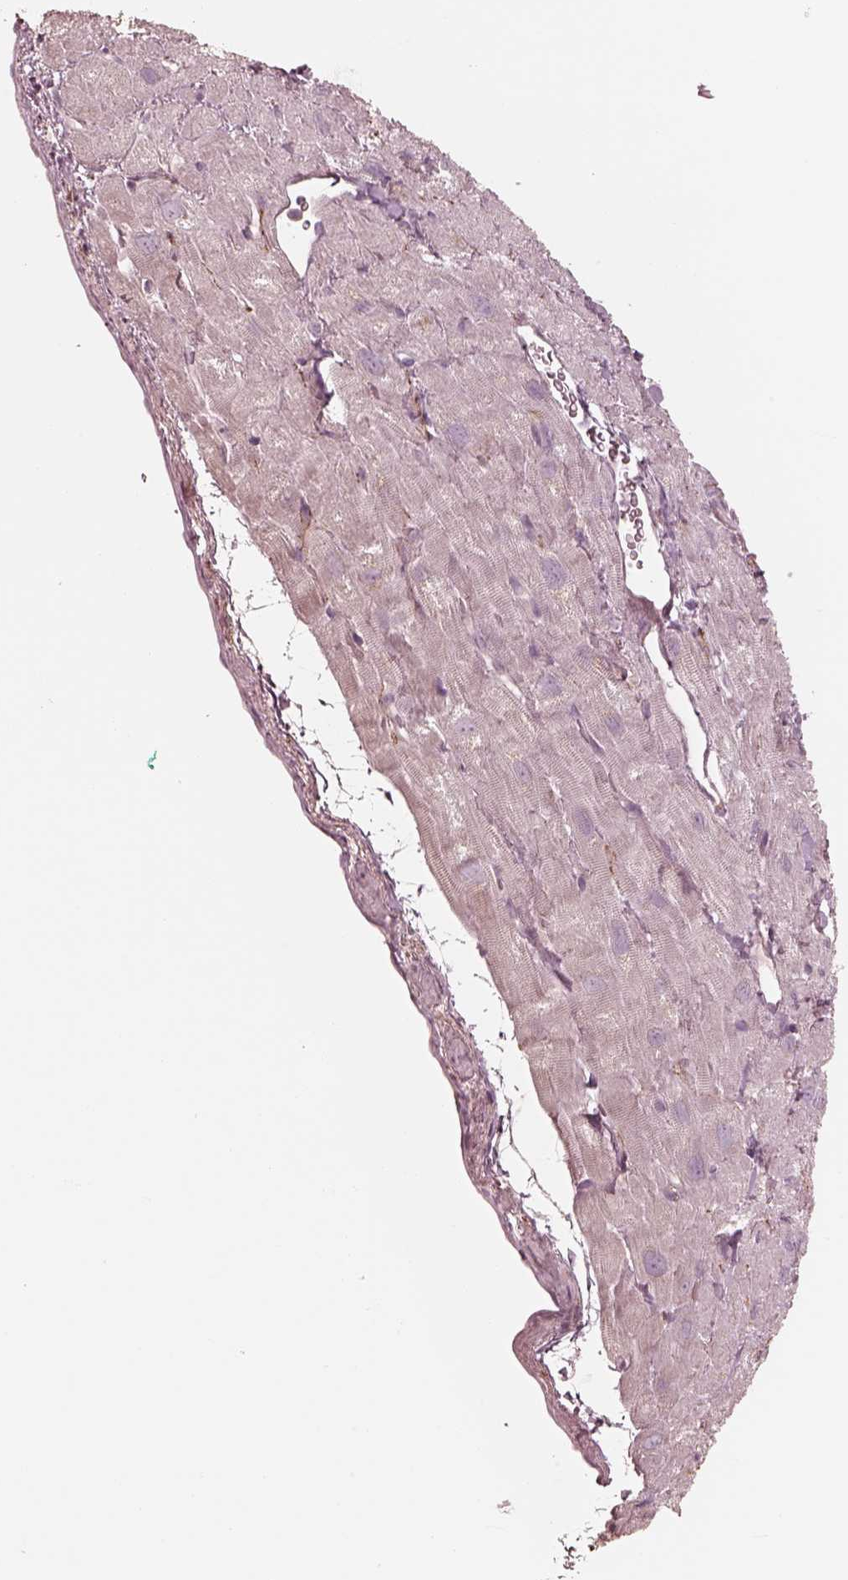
{"staining": {"intensity": "negative", "quantity": "none", "location": "none"}, "tissue": "heart muscle", "cell_type": "Cardiomyocytes", "image_type": "normal", "snomed": [{"axis": "morphology", "description": "Normal tissue, NOS"}, {"axis": "topography", "description": "Heart"}], "caption": "Histopathology image shows no protein staining in cardiomyocytes of benign heart muscle. The staining is performed using DAB brown chromogen with nuclei counter-stained in using hematoxylin.", "gene": "RAB3C", "patient": {"sex": "female", "age": 62}}